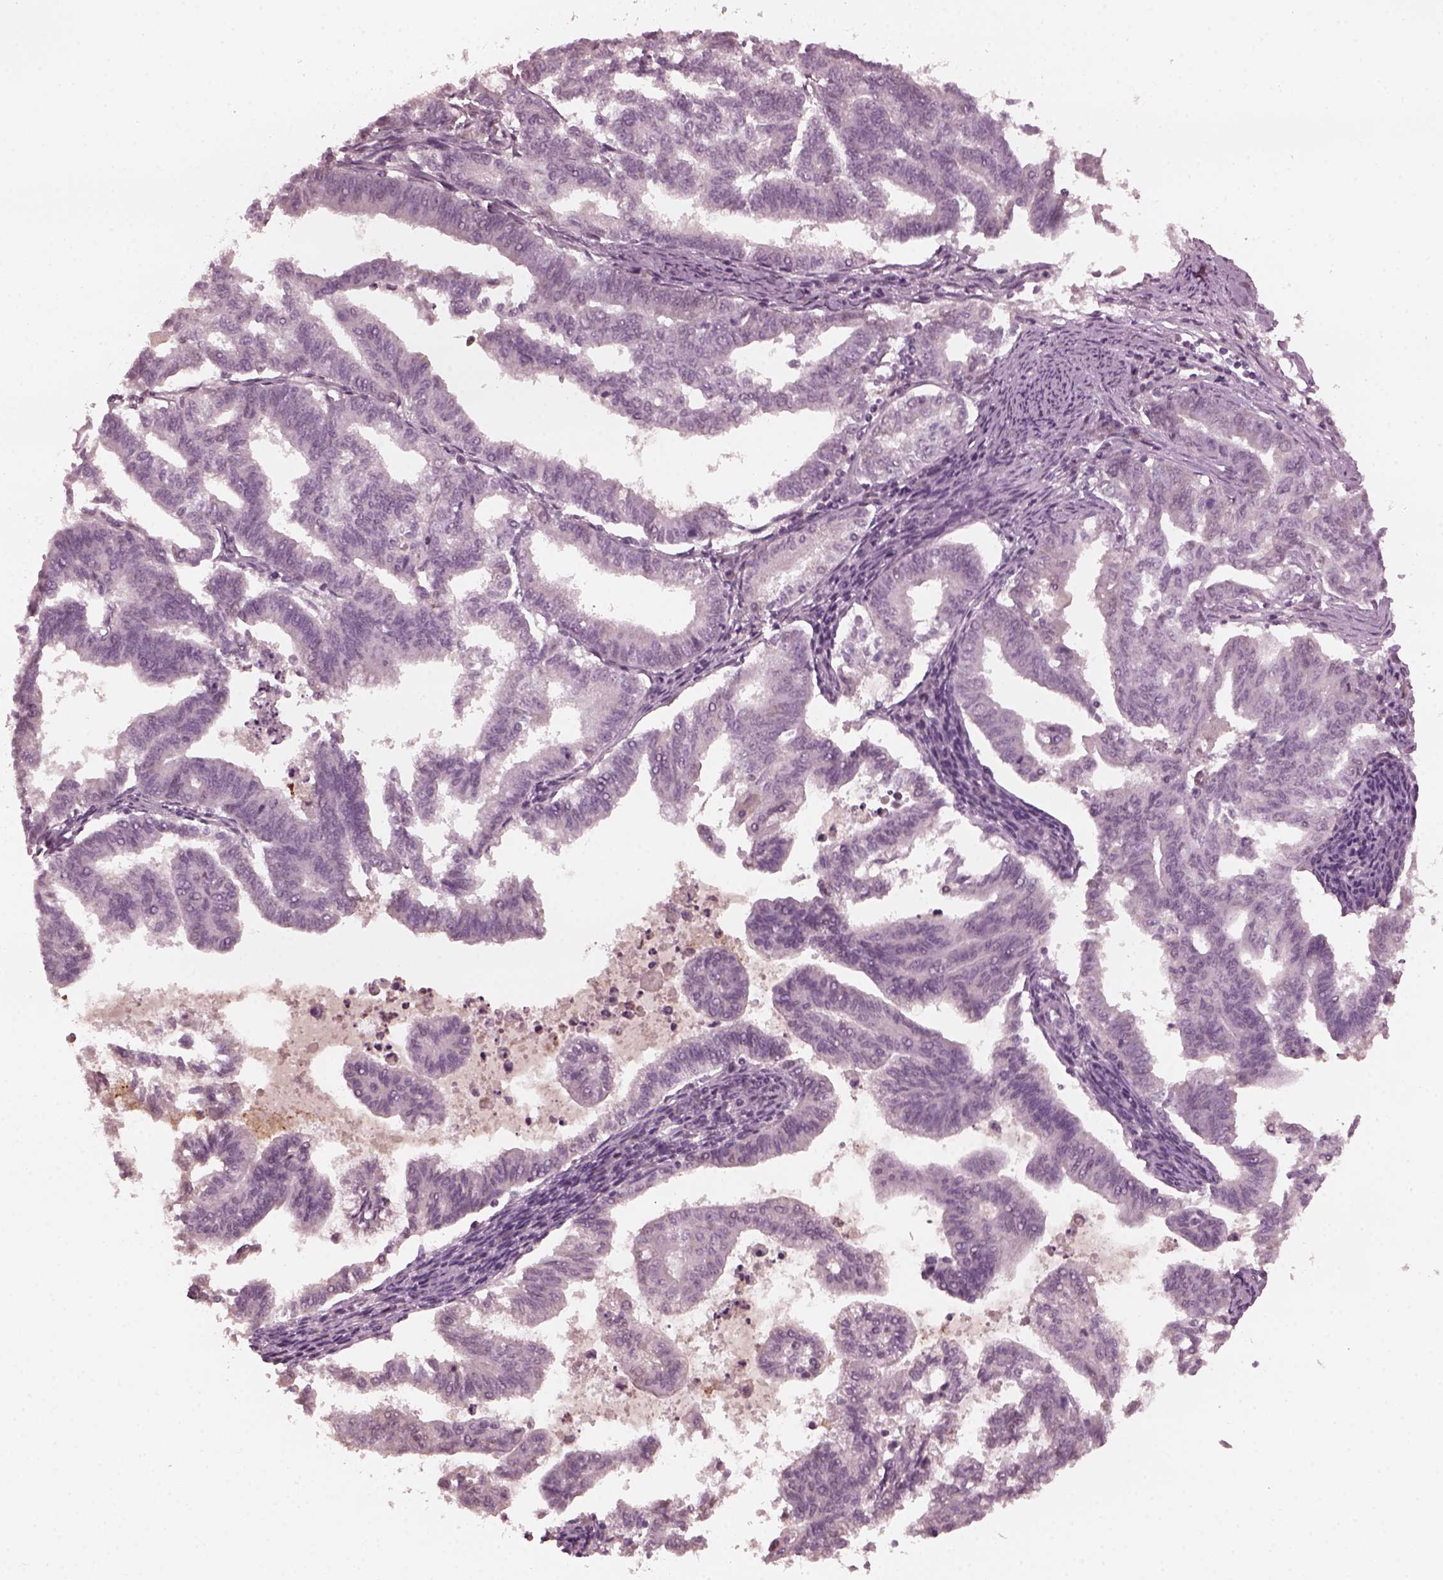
{"staining": {"intensity": "negative", "quantity": "none", "location": "none"}, "tissue": "endometrial cancer", "cell_type": "Tumor cells", "image_type": "cancer", "snomed": [{"axis": "morphology", "description": "Adenocarcinoma, NOS"}, {"axis": "topography", "description": "Endometrium"}], "caption": "Immunohistochemical staining of endometrial adenocarcinoma displays no significant positivity in tumor cells.", "gene": "KRT79", "patient": {"sex": "female", "age": 79}}